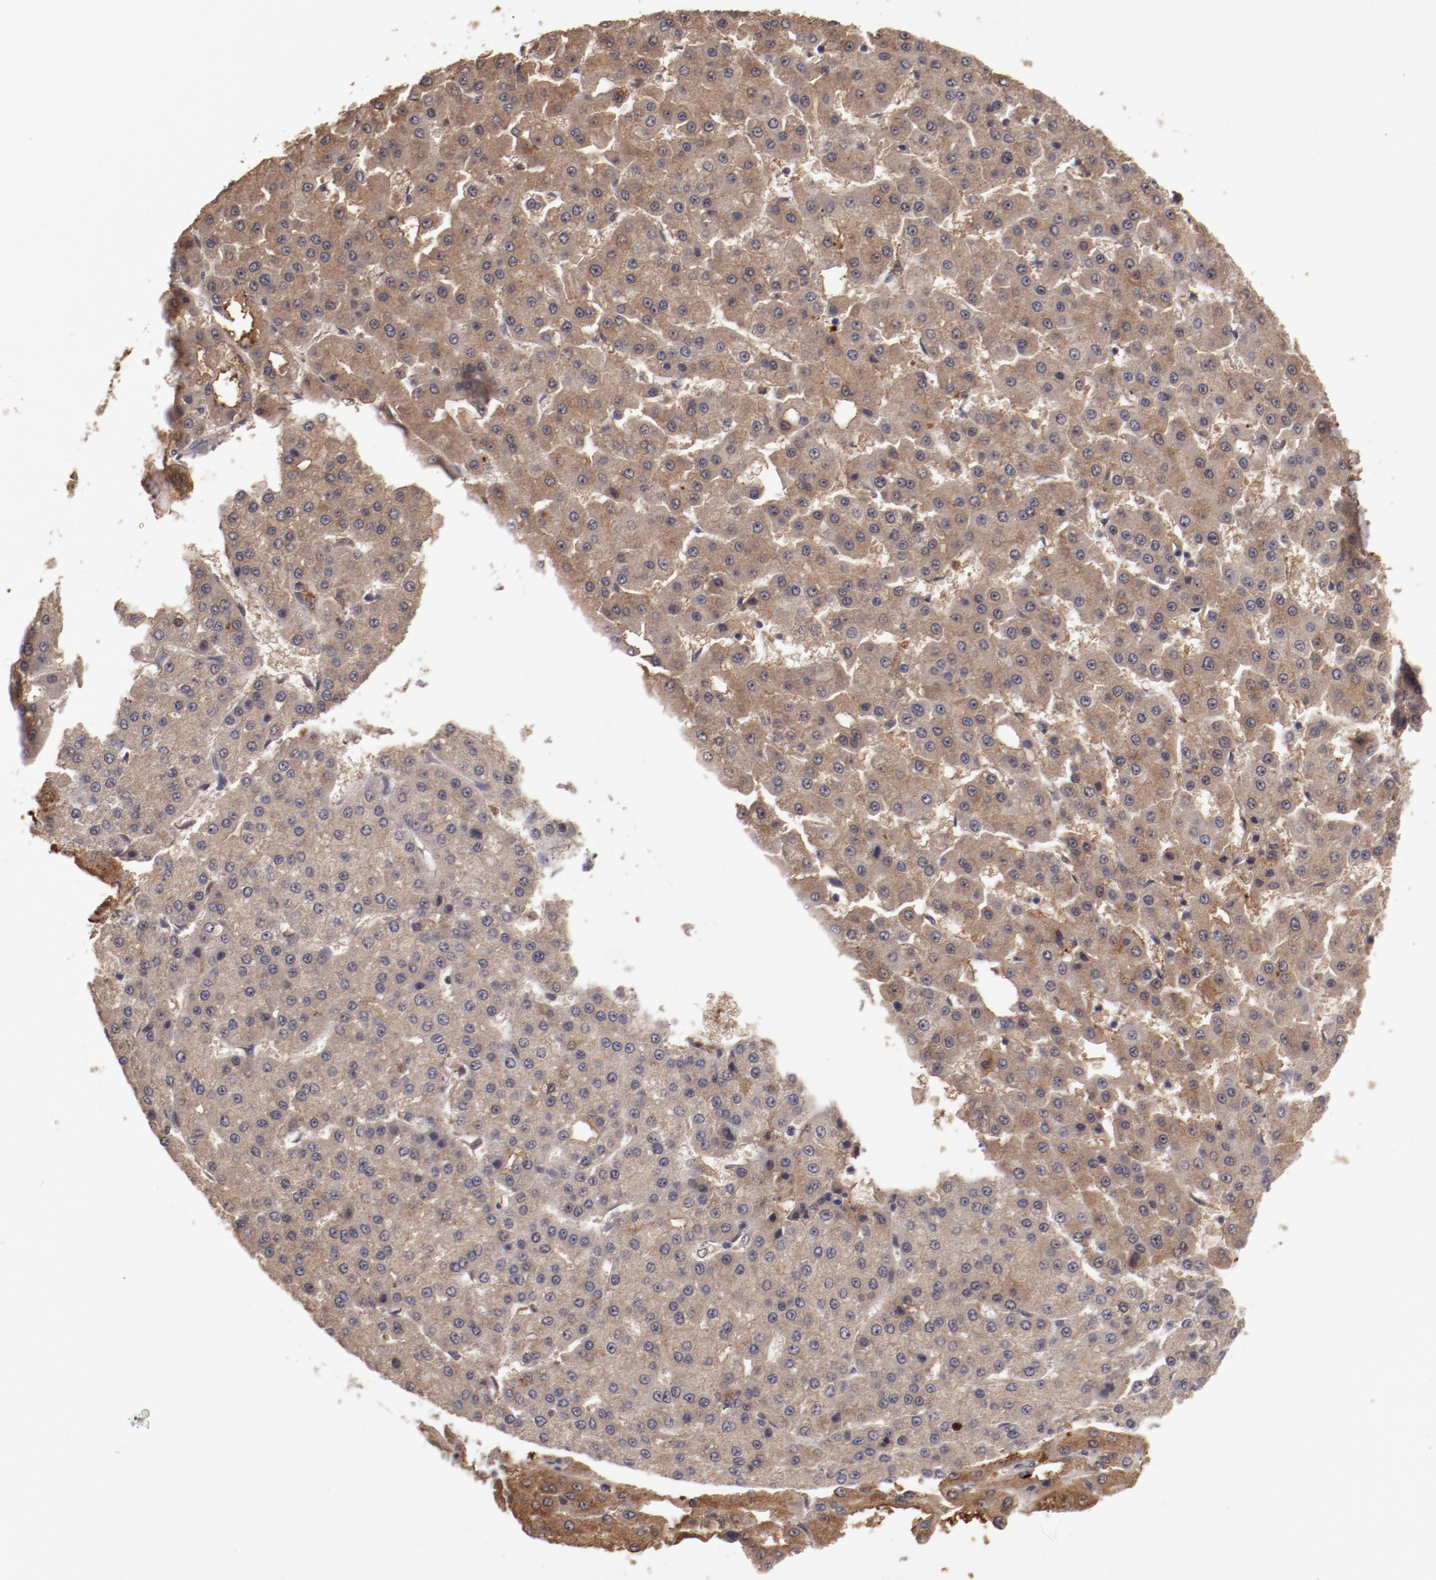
{"staining": {"intensity": "strong", "quantity": ">75%", "location": "cytoplasmic/membranous"}, "tissue": "liver cancer", "cell_type": "Tumor cells", "image_type": "cancer", "snomed": [{"axis": "morphology", "description": "Carcinoma, Hepatocellular, NOS"}, {"axis": "topography", "description": "Liver"}], "caption": "Liver cancer (hepatocellular carcinoma) was stained to show a protein in brown. There is high levels of strong cytoplasmic/membranous positivity in about >75% of tumor cells.", "gene": "CP", "patient": {"sex": "male", "age": 47}}